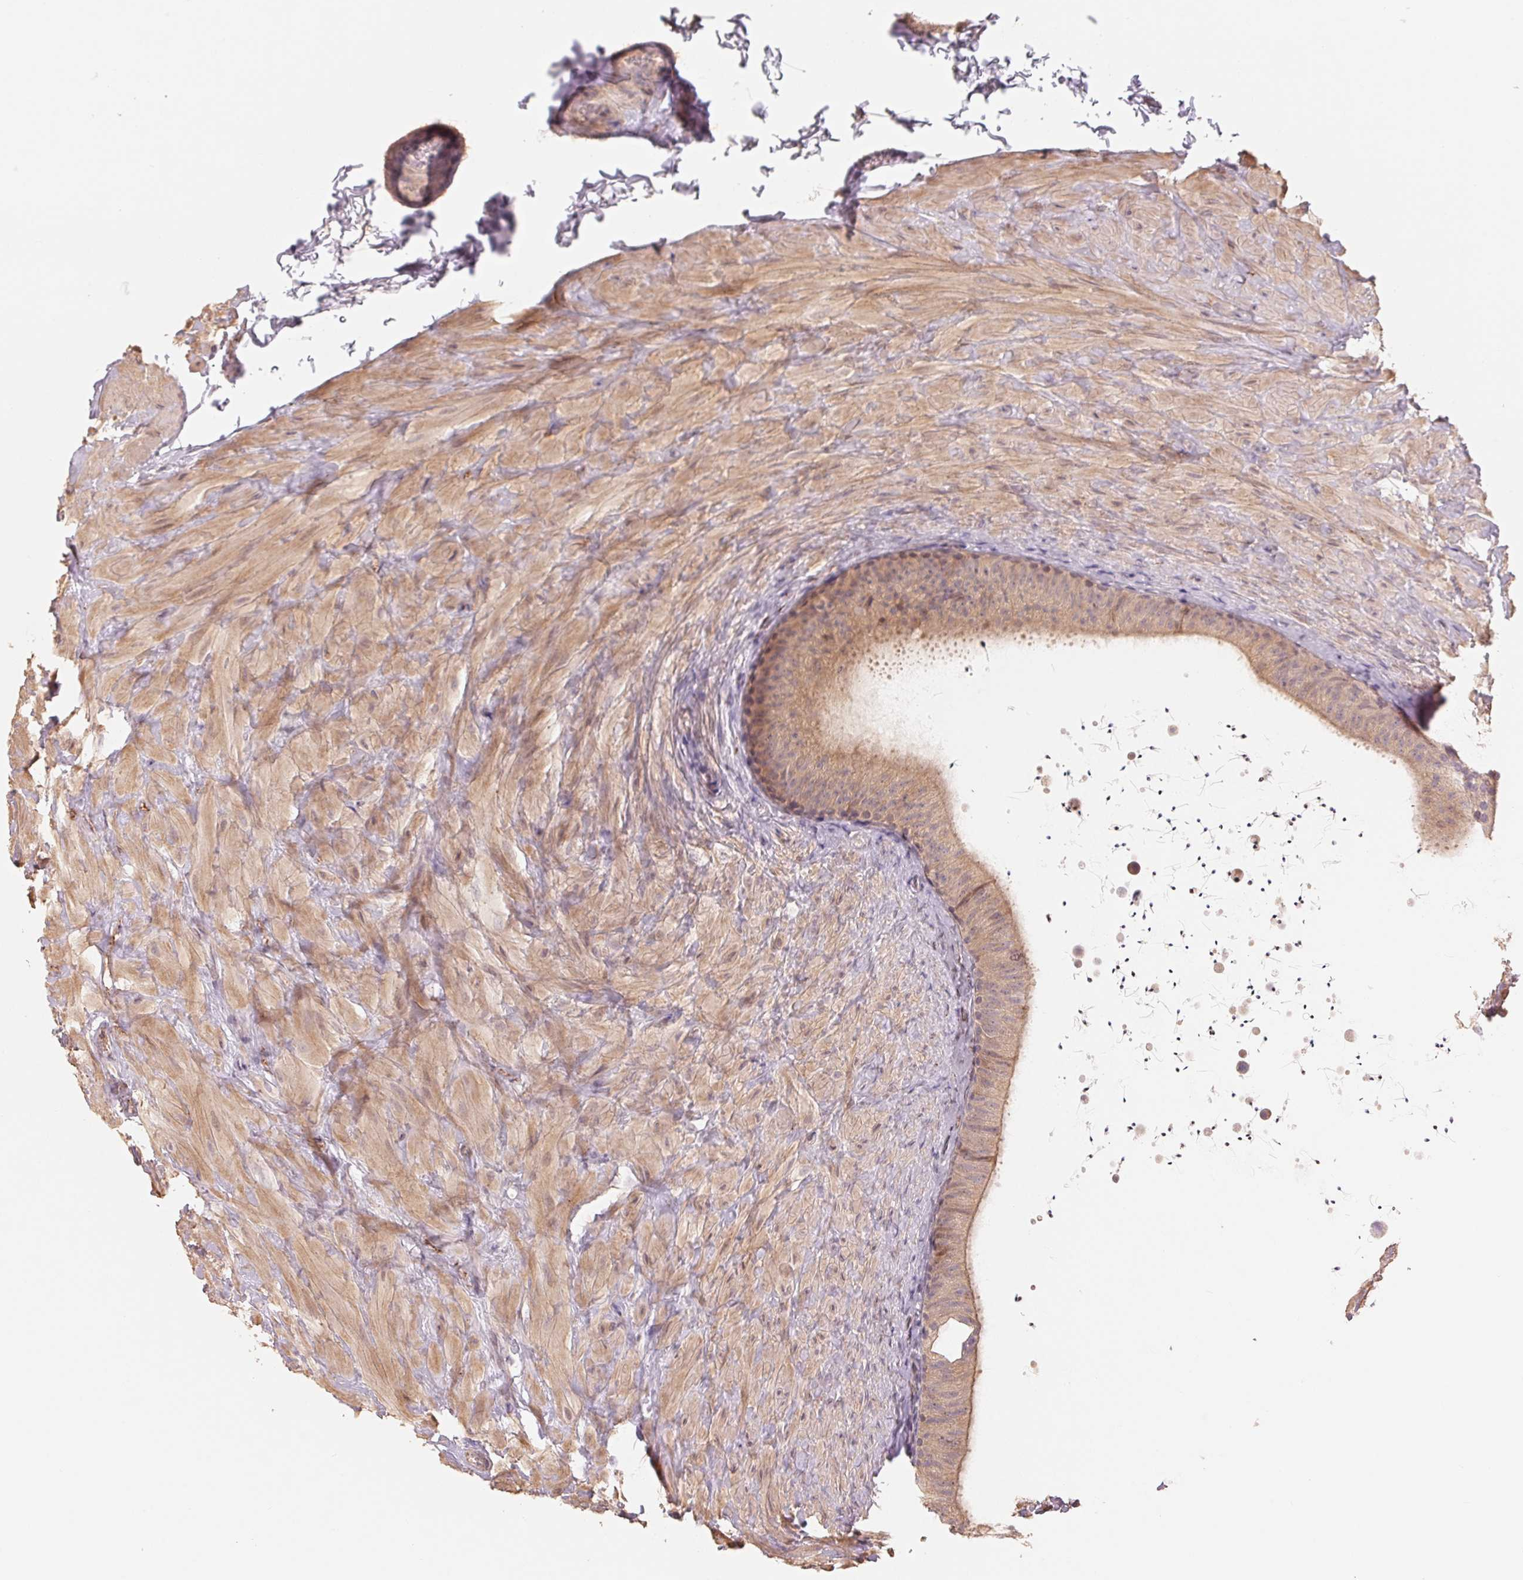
{"staining": {"intensity": "weak", "quantity": "25%-75%", "location": "cytoplasmic/membranous"}, "tissue": "epididymis", "cell_type": "Glandular cells", "image_type": "normal", "snomed": [{"axis": "morphology", "description": "Normal tissue, NOS"}, {"axis": "topography", "description": "Epididymis, spermatic cord, NOS"}, {"axis": "topography", "description": "Epididymis"}], "caption": "Benign epididymis displays weak cytoplasmic/membranous positivity in approximately 25%-75% of glandular cells.", "gene": "DENND2C", "patient": {"sex": "male", "age": 31}}